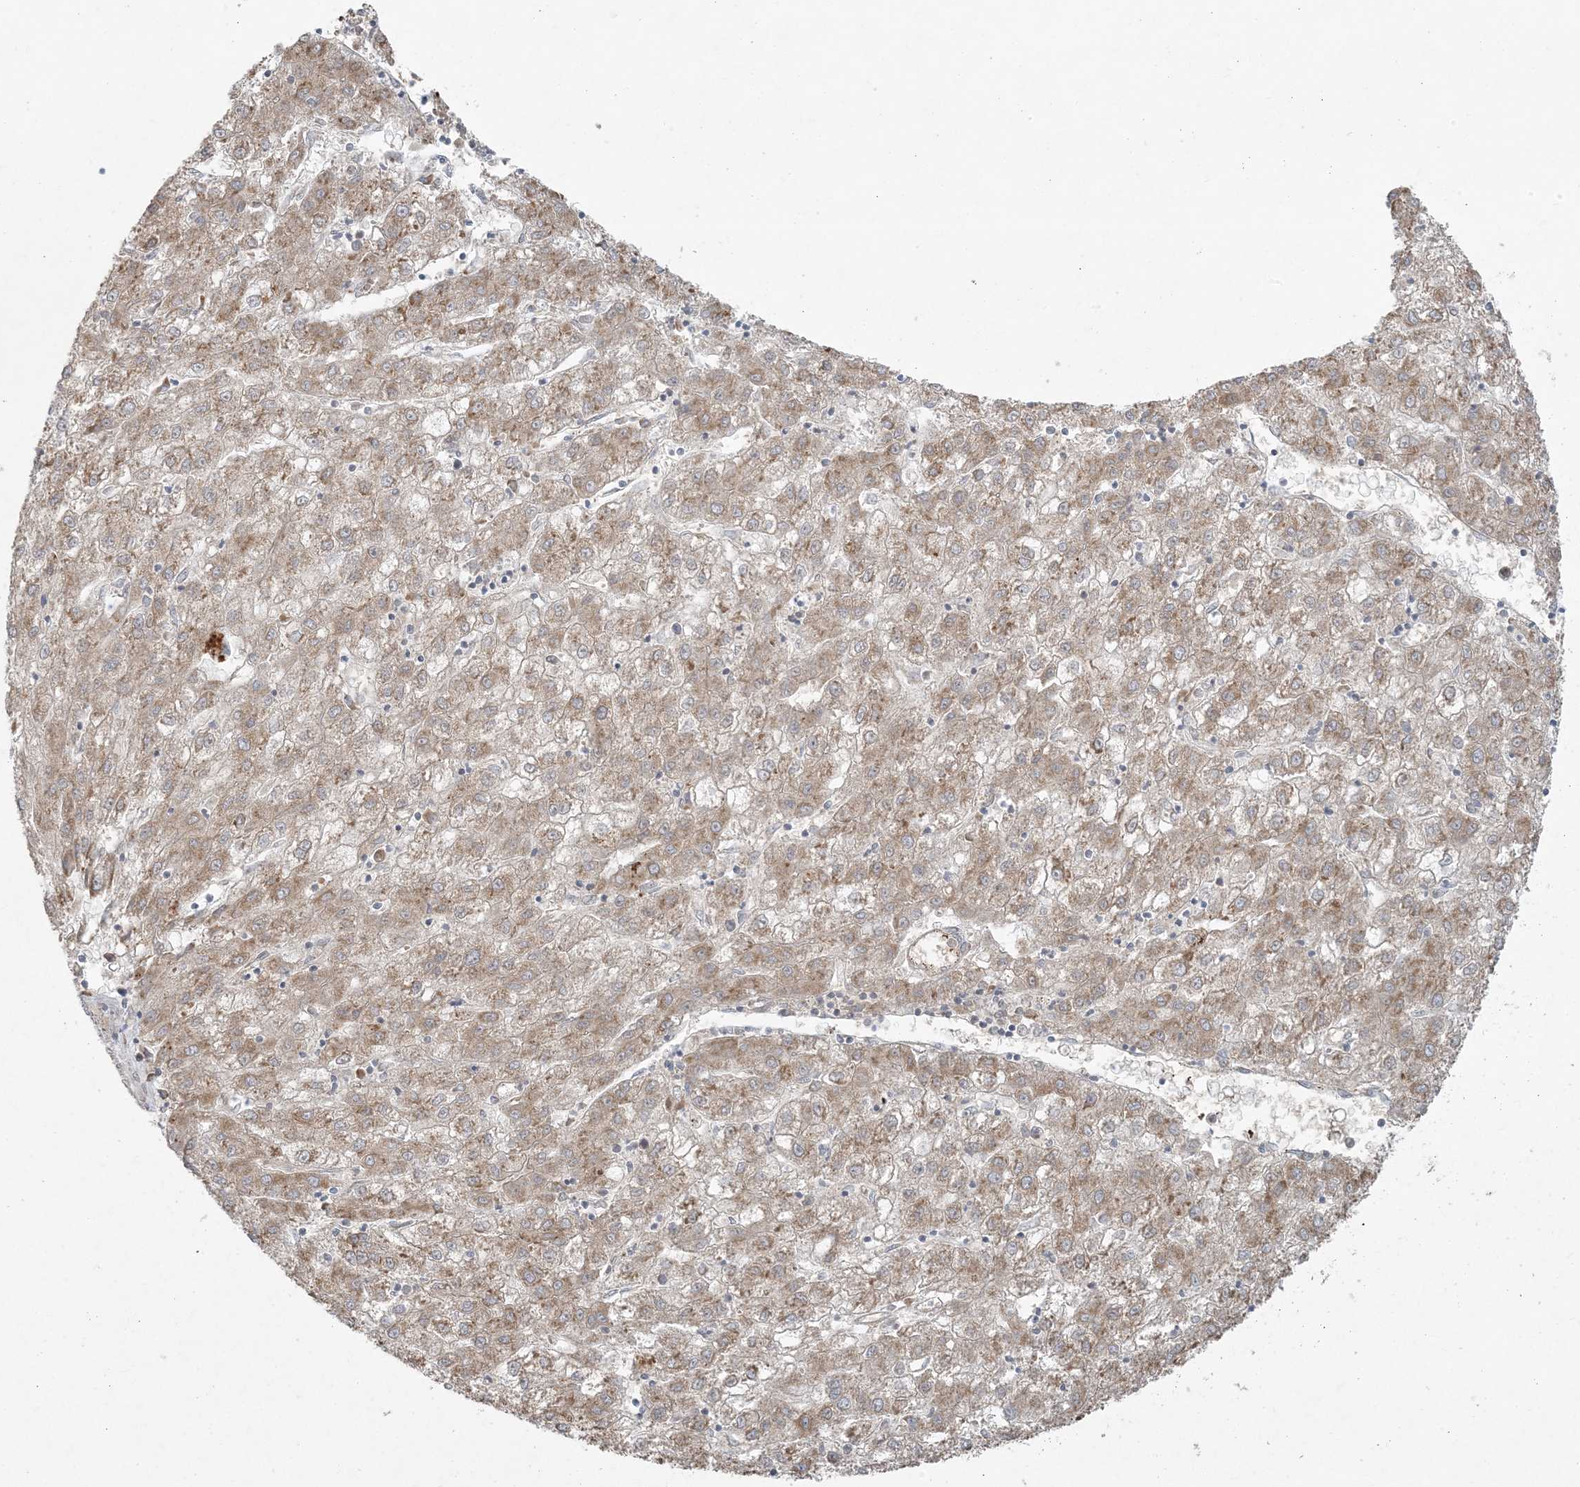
{"staining": {"intensity": "weak", "quantity": ">75%", "location": "cytoplasmic/membranous"}, "tissue": "liver cancer", "cell_type": "Tumor cells", "image_type": "cancer", "snomed": [{"axis": "morphology", "description": "Carcinoma, Hepatocellular, NOS"}, {"axis": "topography", "description": "Liver"}], "caption": "Immunohistochemical staining of human liver cancer (hepatocellular carcinoma) shows weak cytoplasmic/membranous protein expression in about >75% of tumor cells. Nuclei are stained in blue.", "gene": "ZNF263", "patient": {"sex": "male", "age": 72}}